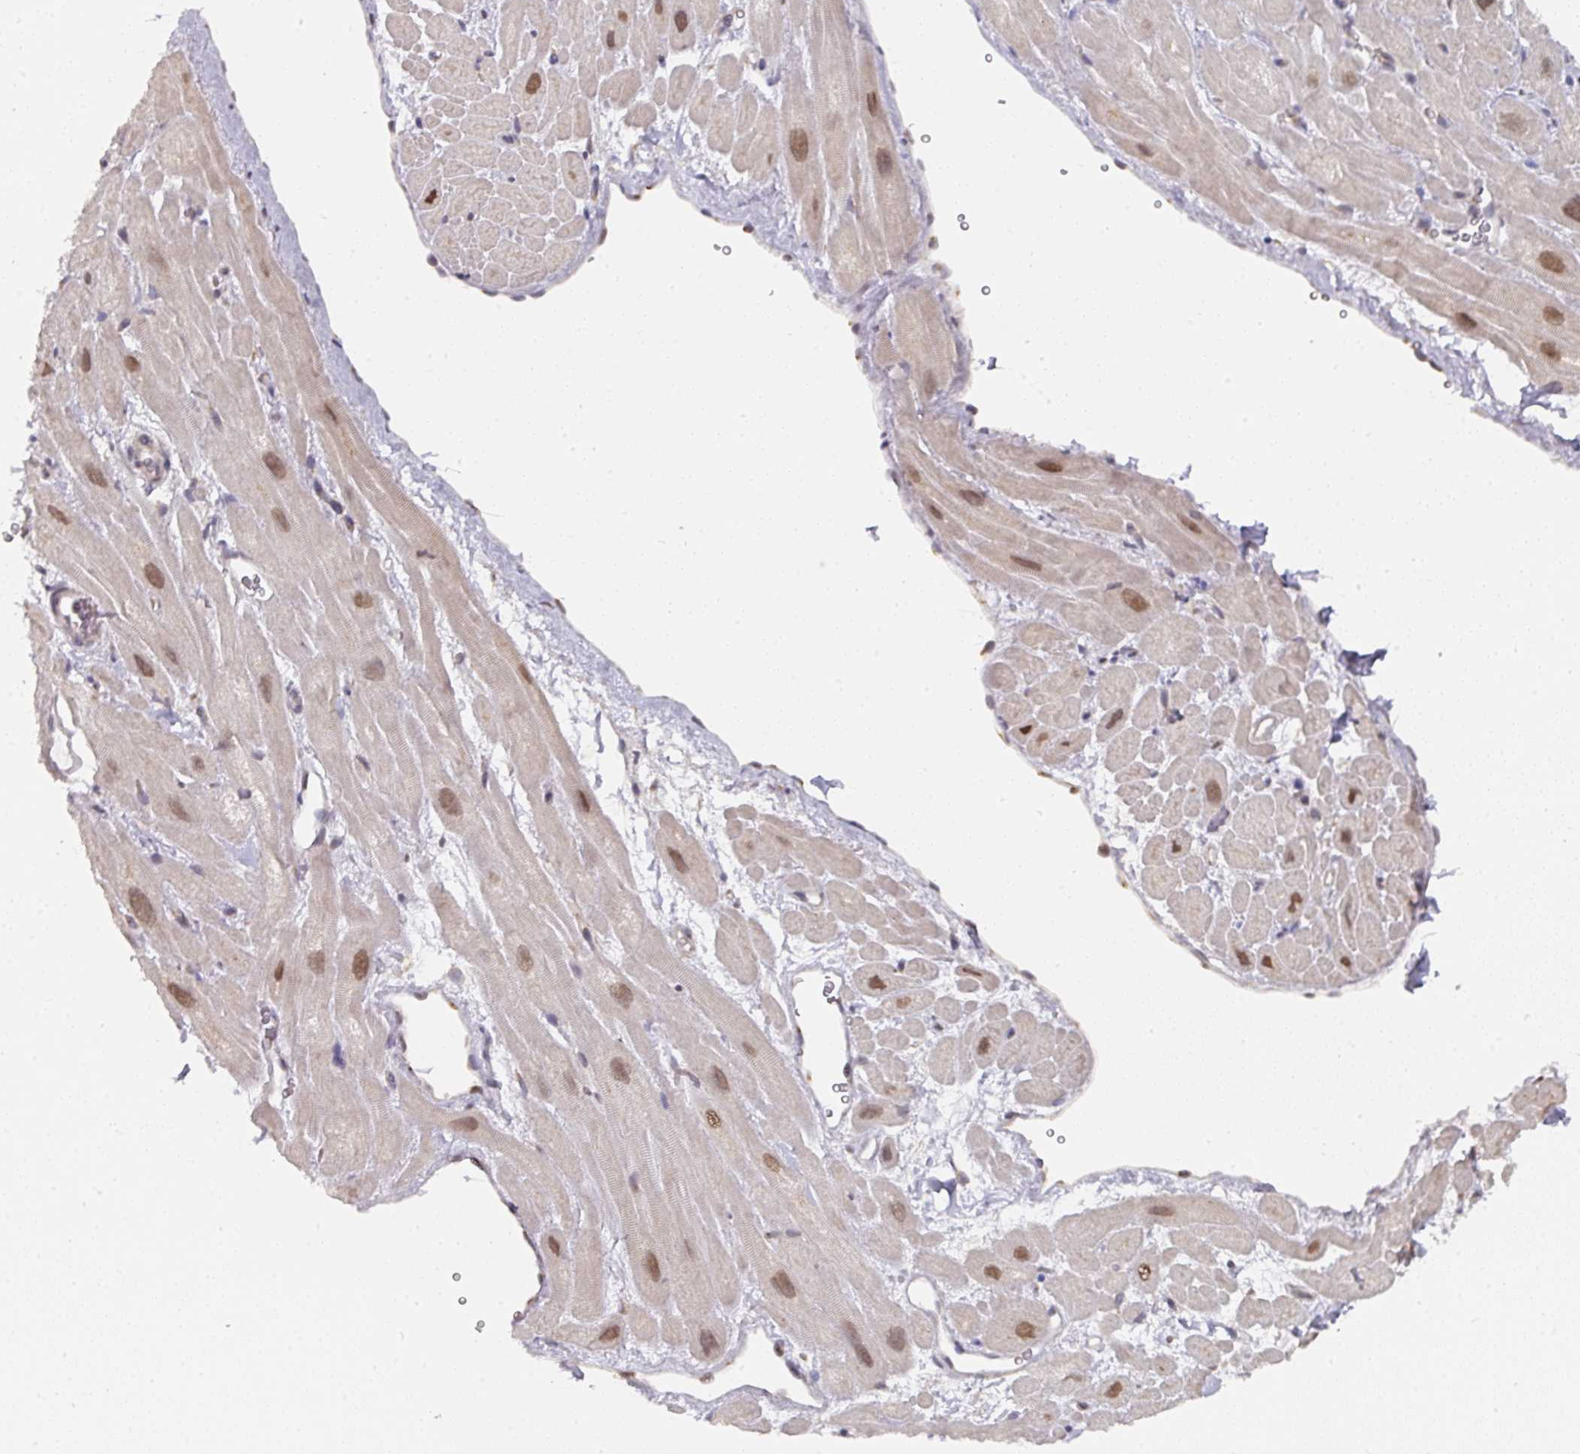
{"staining": {"intensity": "moderate", "quantity": "<25%", "location": "nuclear"}, "tissue": "heart muscle", "cell_type": "Cardiomyocytes", "image_type": "normal", "snomed": [{"axis": "morphology", "description": "Normal tissue, NOS"}, {"axis": "topography", "description": "Heart"}], "caption": "Immunohistochemistry (IHC) of unremarkable human heart muscle reveals low levels of moderate nuclear staining in approximately <25% of cardiomyocytes. The staining was performed using DAB, with brown indicating positive protein expression. Nuclei are stained blue with hematoxylin.", "gene": "C18orf25", "patient": {"sex": "male", "age": 49}}